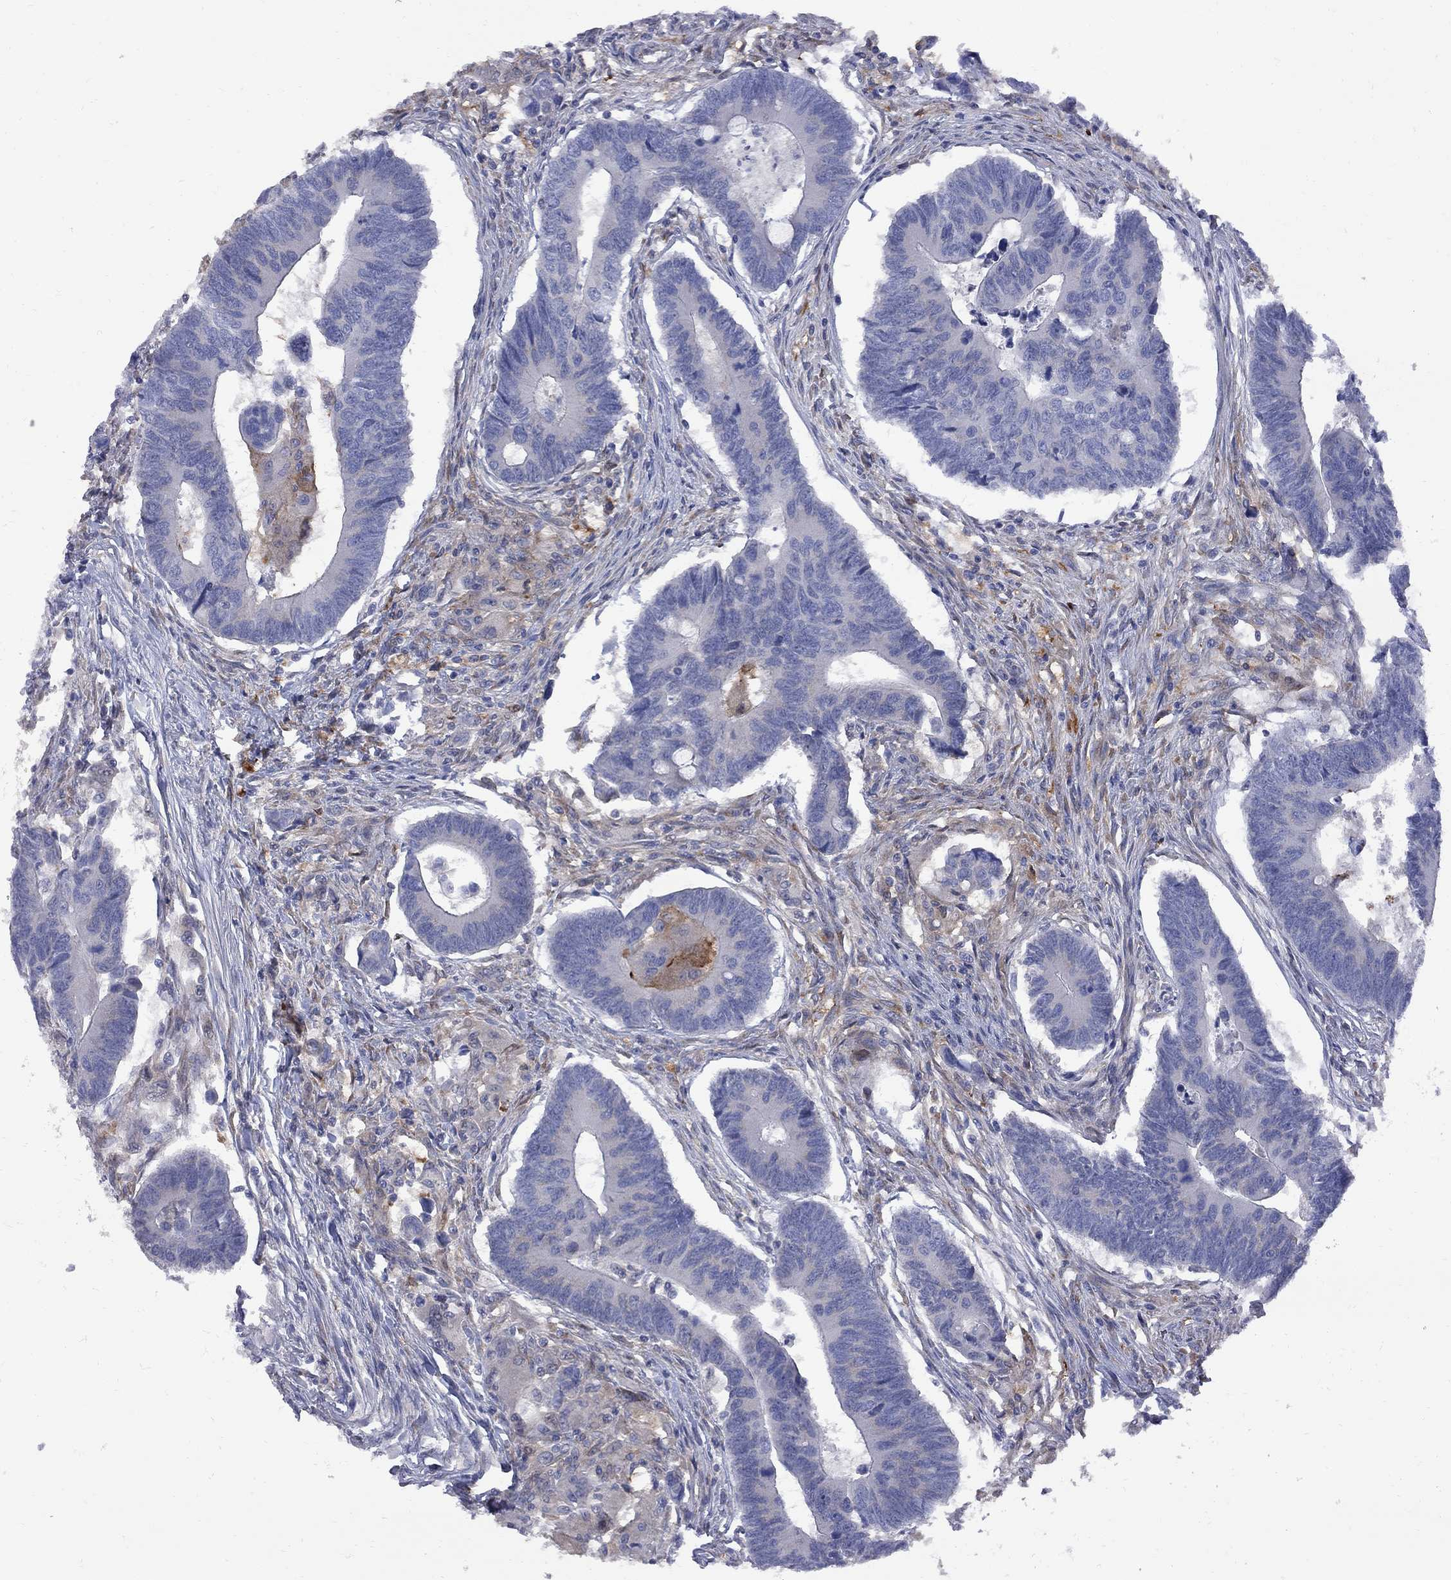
{"staining": {"intensity": "negative", "quantity": "none", "location": "none"}, "tissue": "colorectal cancer", "cell_type": "Tumor cells", "image_type": "cancer", "snomed": [{"axis": "morphology", "description": "Adenocarcinoma, NOS"}, {"axis": "topography", "description": "Rectum"}], "caption": "There is no significant expression in tumor cells of colorectal cancer (adenocarcinoma). (DAB IHC with hematoxylin counter stain).", "gene": "MTHFR", "patient": {"sex": "male", "age": 67}}